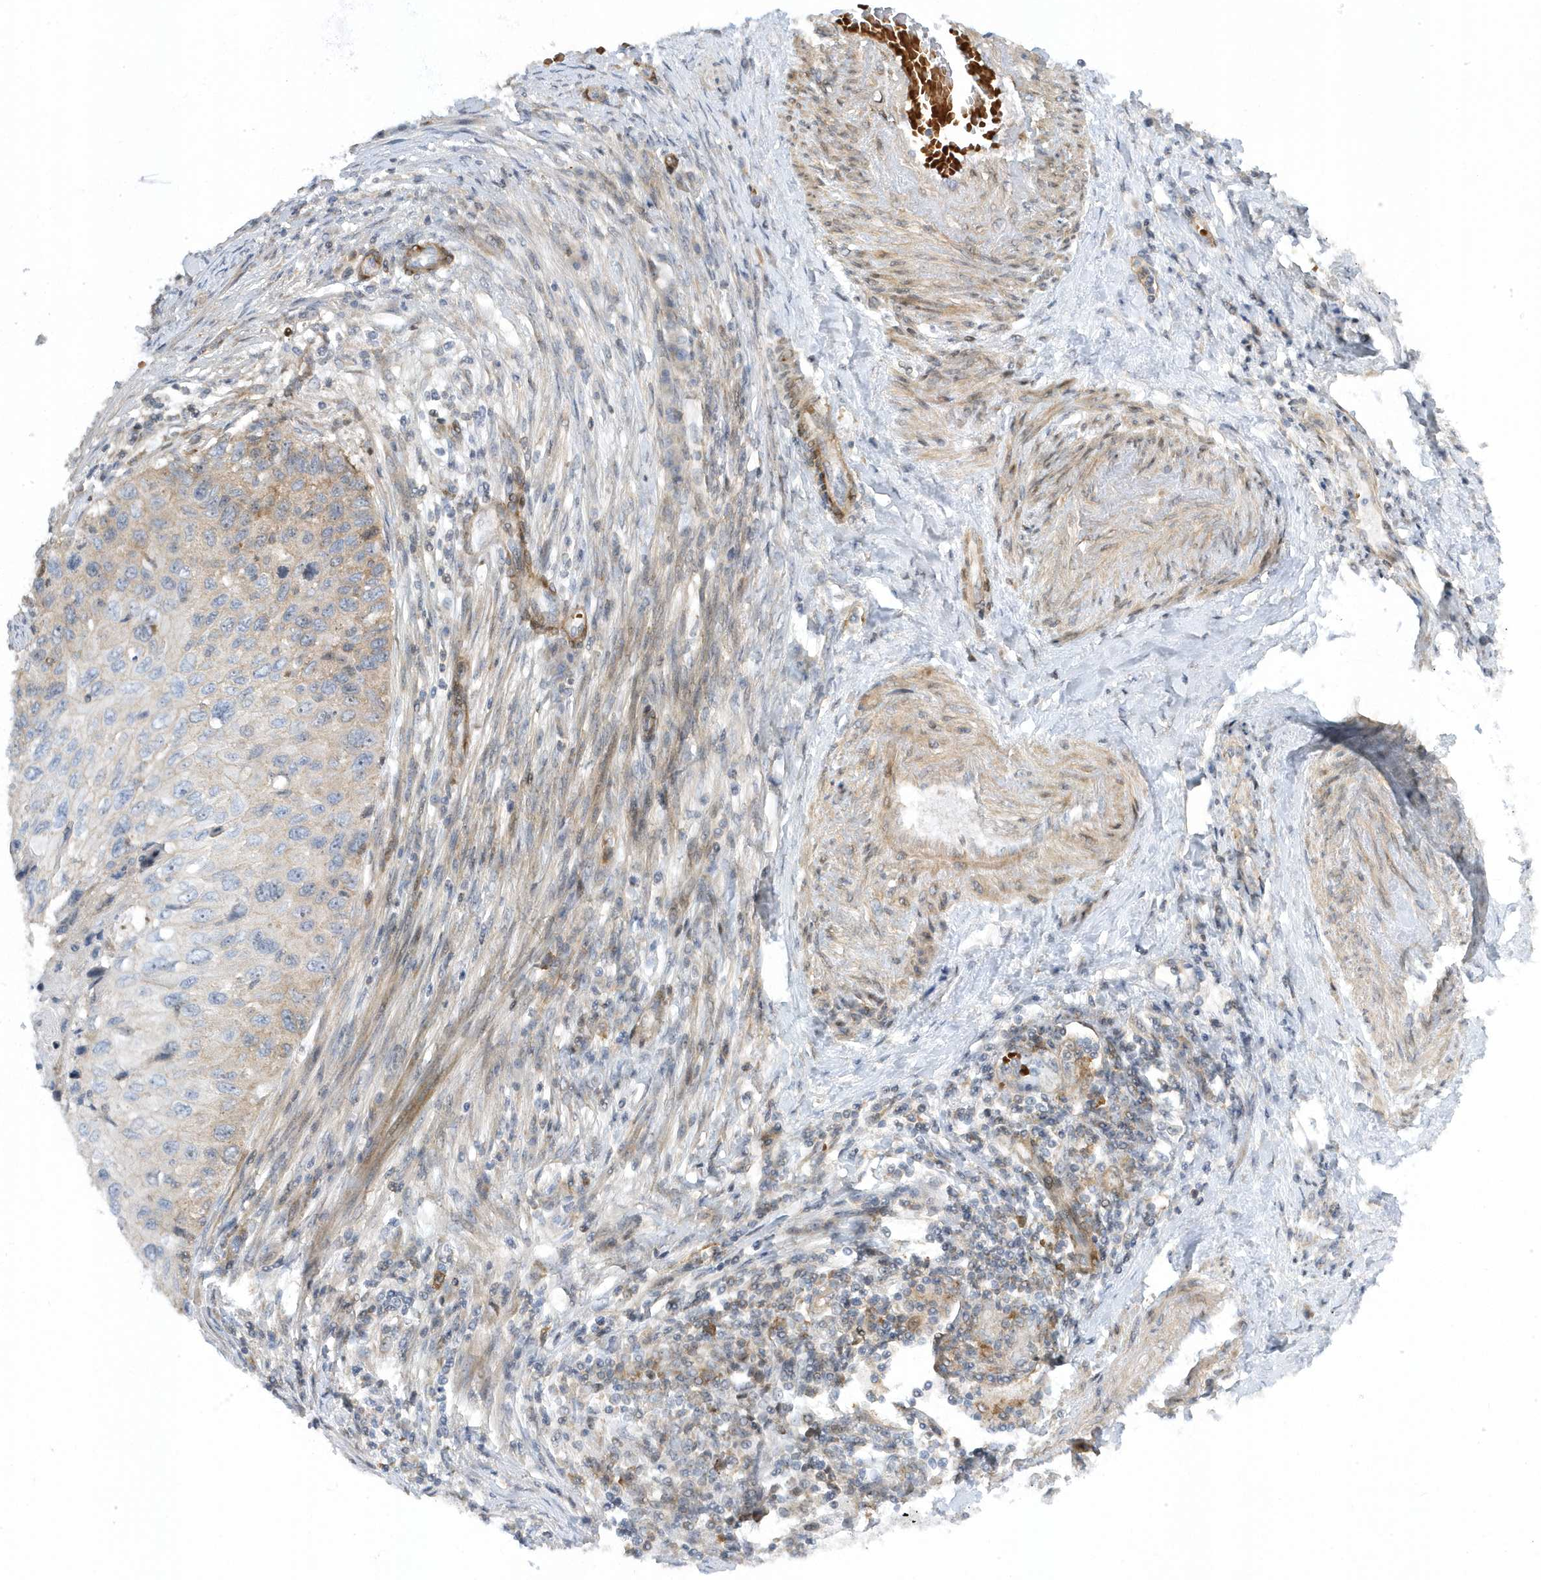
{"staining": {"intensity": "weak", "quantity": "<25%", "location": "cytoplasmic/membranous"}, "tissue": "cervical cancer", "cell_type": "Tumor cells", "image_type": "cancer", "snomed": [{"axis": "morphology", "description": "Squamous cell carcinoma, NOS"}, {"axis": "topography", "description": "Cervix"}], "caption": "There is no significant expression in tumor cells of cervical squamous cell carcinoma.", "gene": "MAP7D3", "patient": {"sex": "female", "age": 70}}